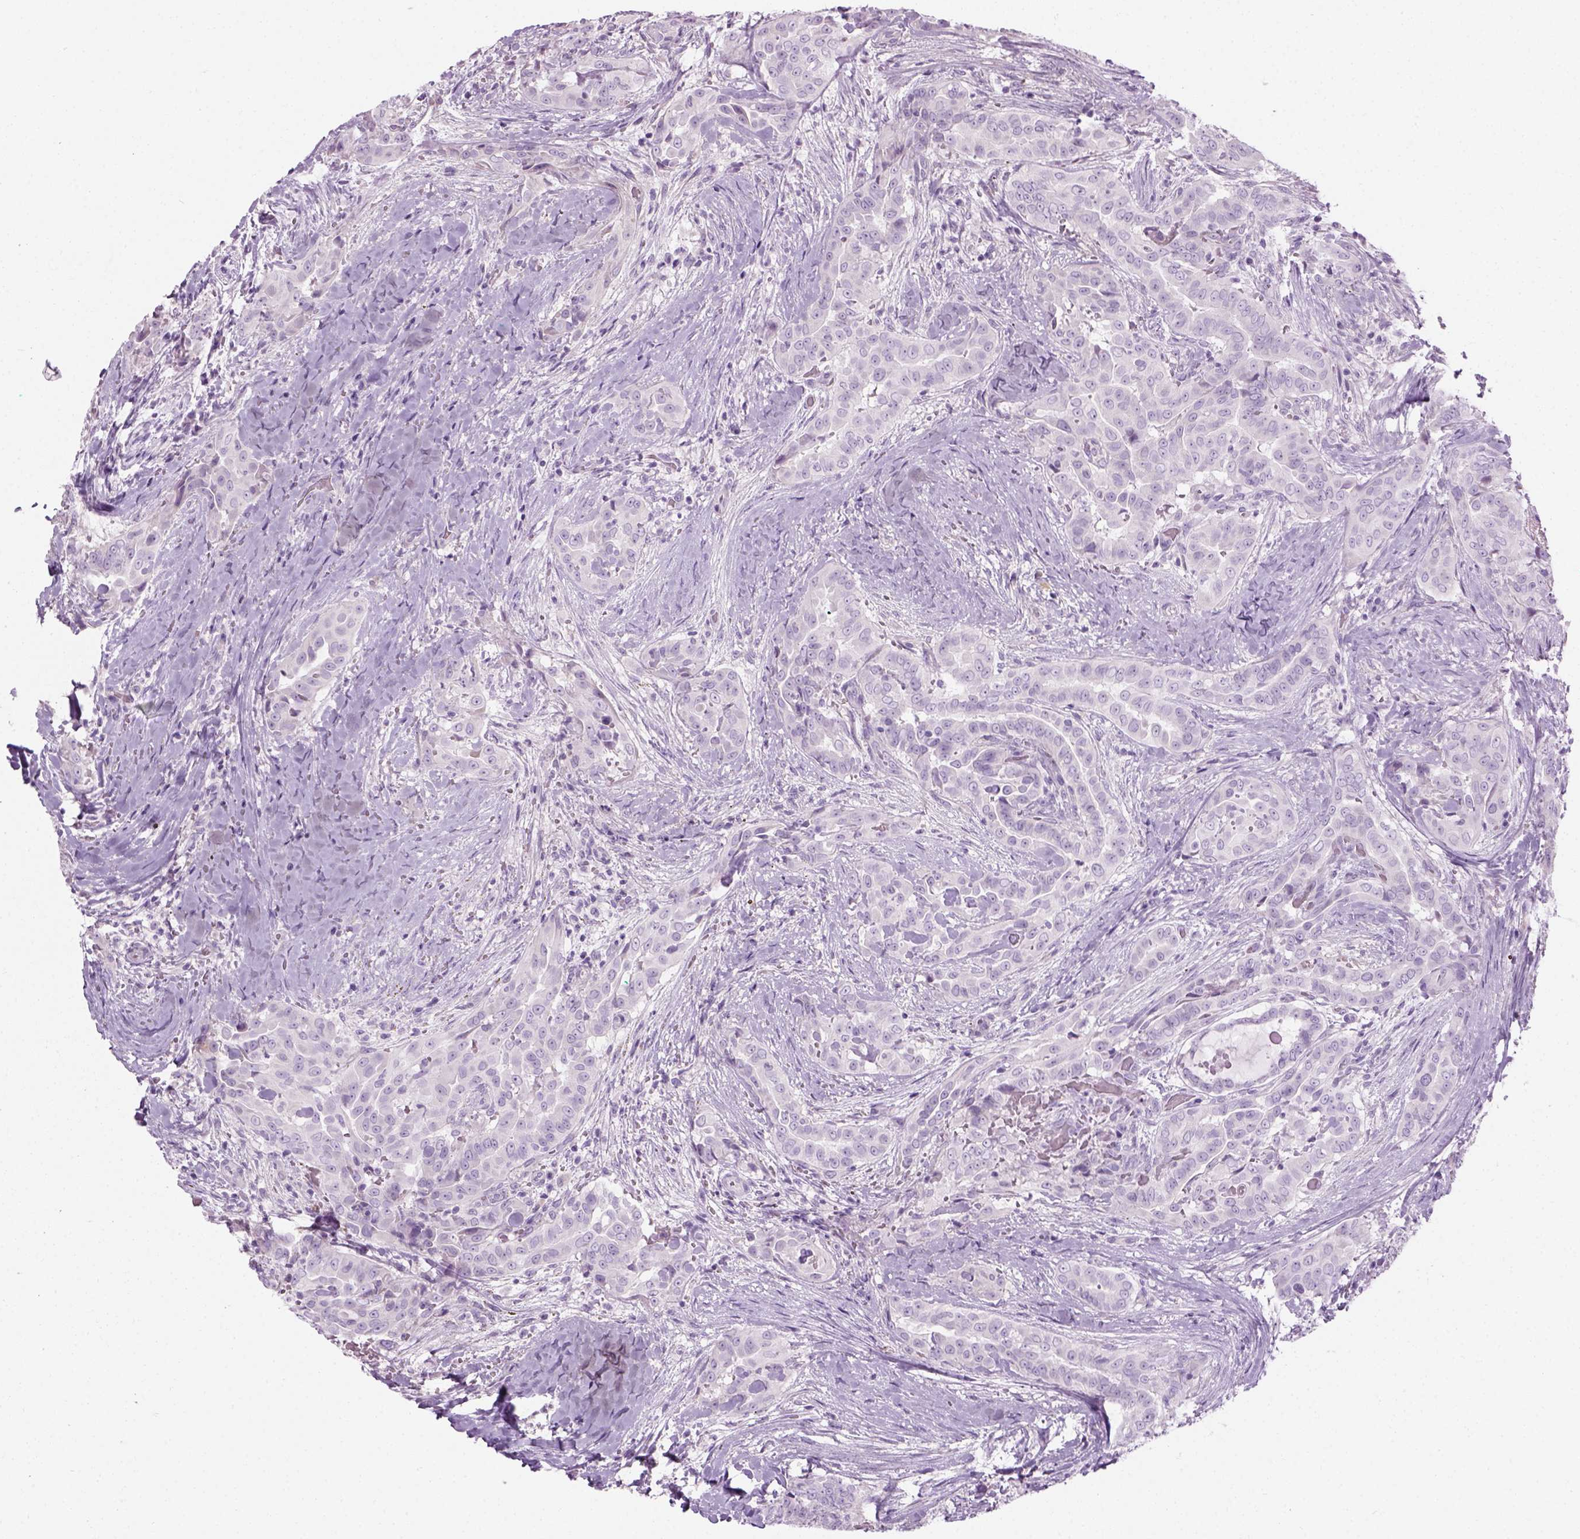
{"staining": {"intensity": "negative", "quantity": "none", "location": "none"}, "tissue": "thyroid cancer", "cell_type": "Tumor cells", "image_type": "cancer", "snomed": [{"axis": "morphology", "description": "Papillary adenocarcinoma, NOS"}, {"axis": "morphology", "description": "Papillary adenoma metastatic"}, {"axis": "topography", "description": "Thyroid gland"}], "caption": "Immunohistochemical staining of thyroid papillary adenocarcinoma displays no significant expression in tumor cells.", "gene": "CIBAR2", "patient": {"sex": "female", "age": 50}}